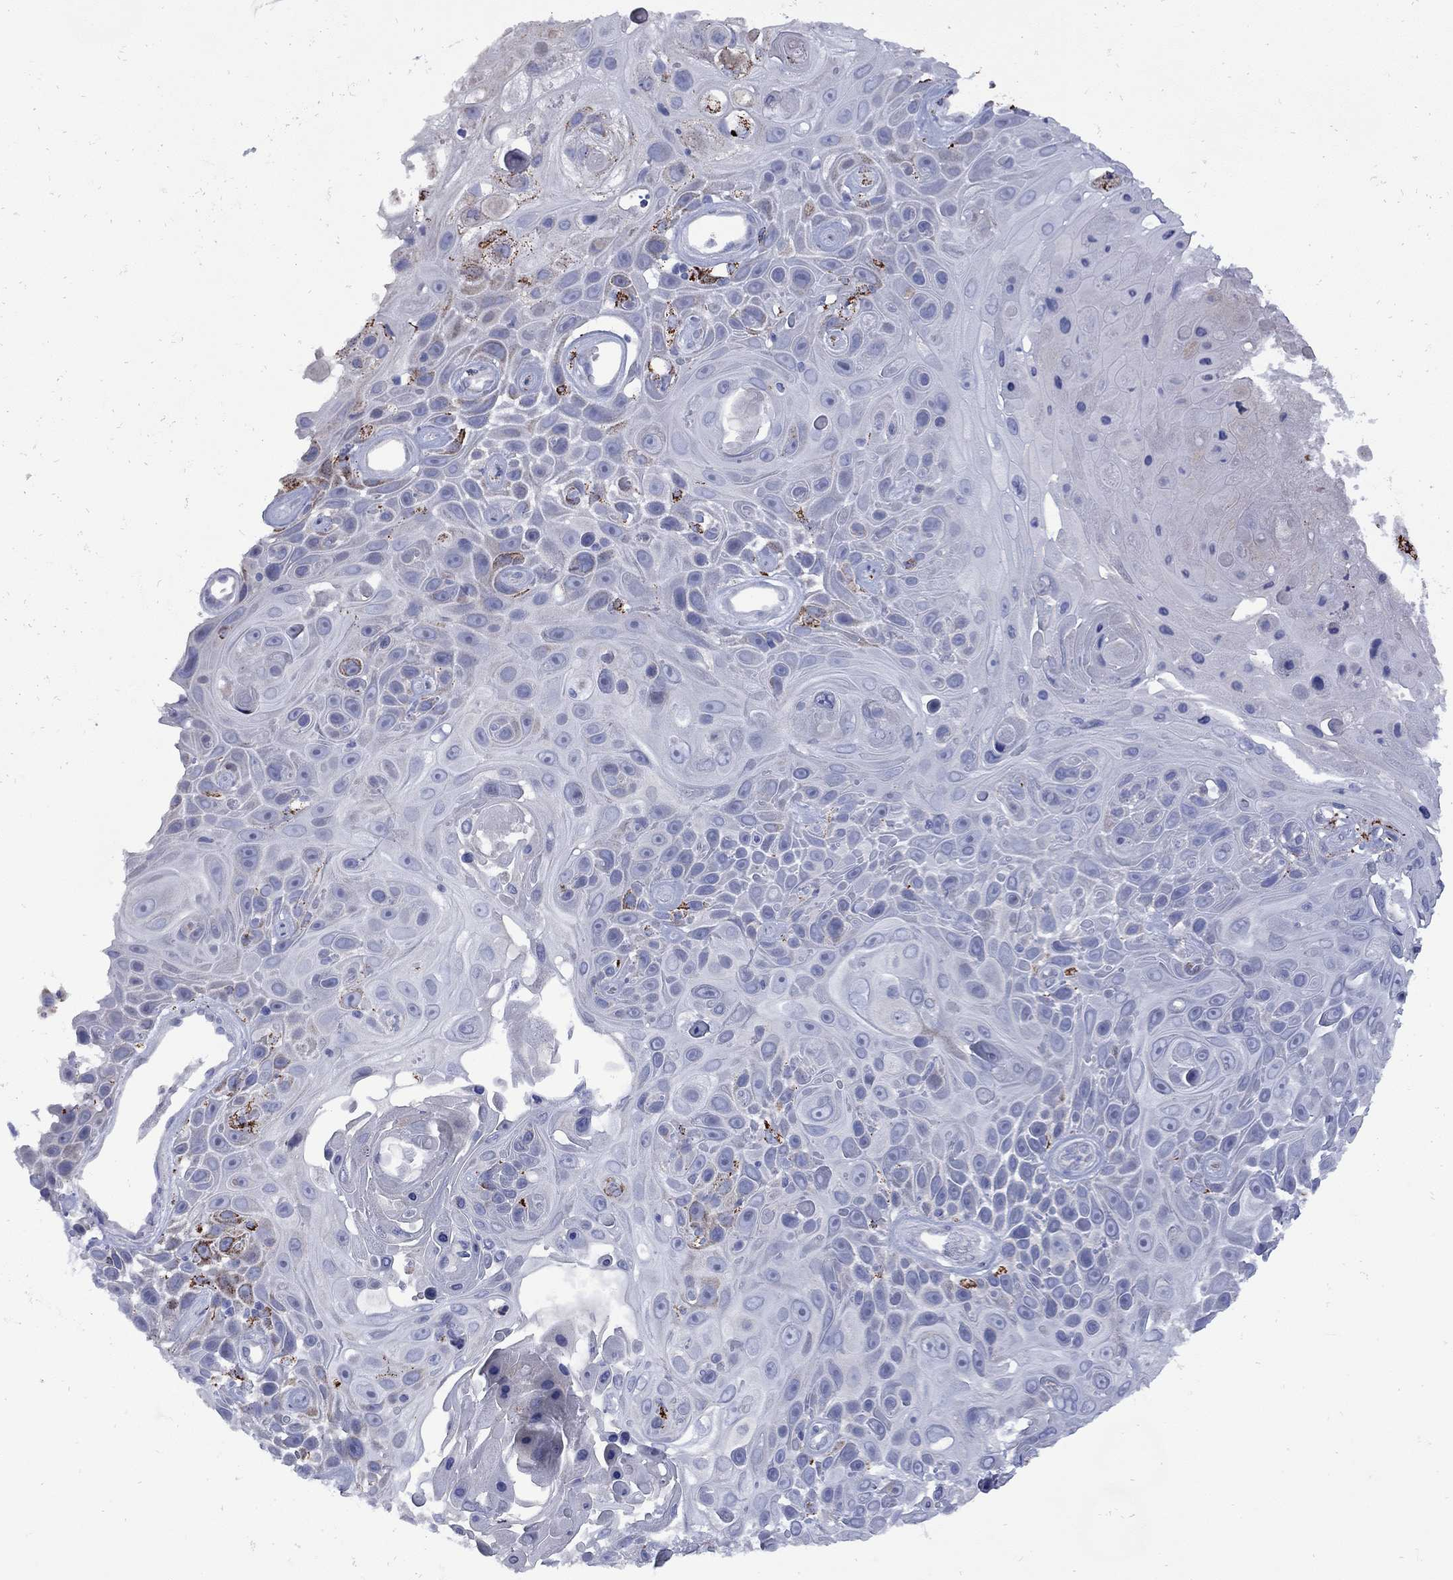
{"staining": {"intensity": "strong", "quantity": "<25%", "location": "cytoplasmic/membranous"}, "tissue": "skin cancer", "cell_type": "Tumor cells", "image_type": "cancer", "snomed": [{"axis": "morphology", "description": "Squamous cell carcinoma, NOS"}, {"axis": "topography", "description": "Skin"}], "caption": "There is medium levels of strong cytoplasmic/membranous staining in tumor cells of squamous cell carcinoma (skin), as demonstrated by immunohistochemical staining (brown color).", "gene": "SESTD1", "patient": {"sex": "male", "age": 82}}